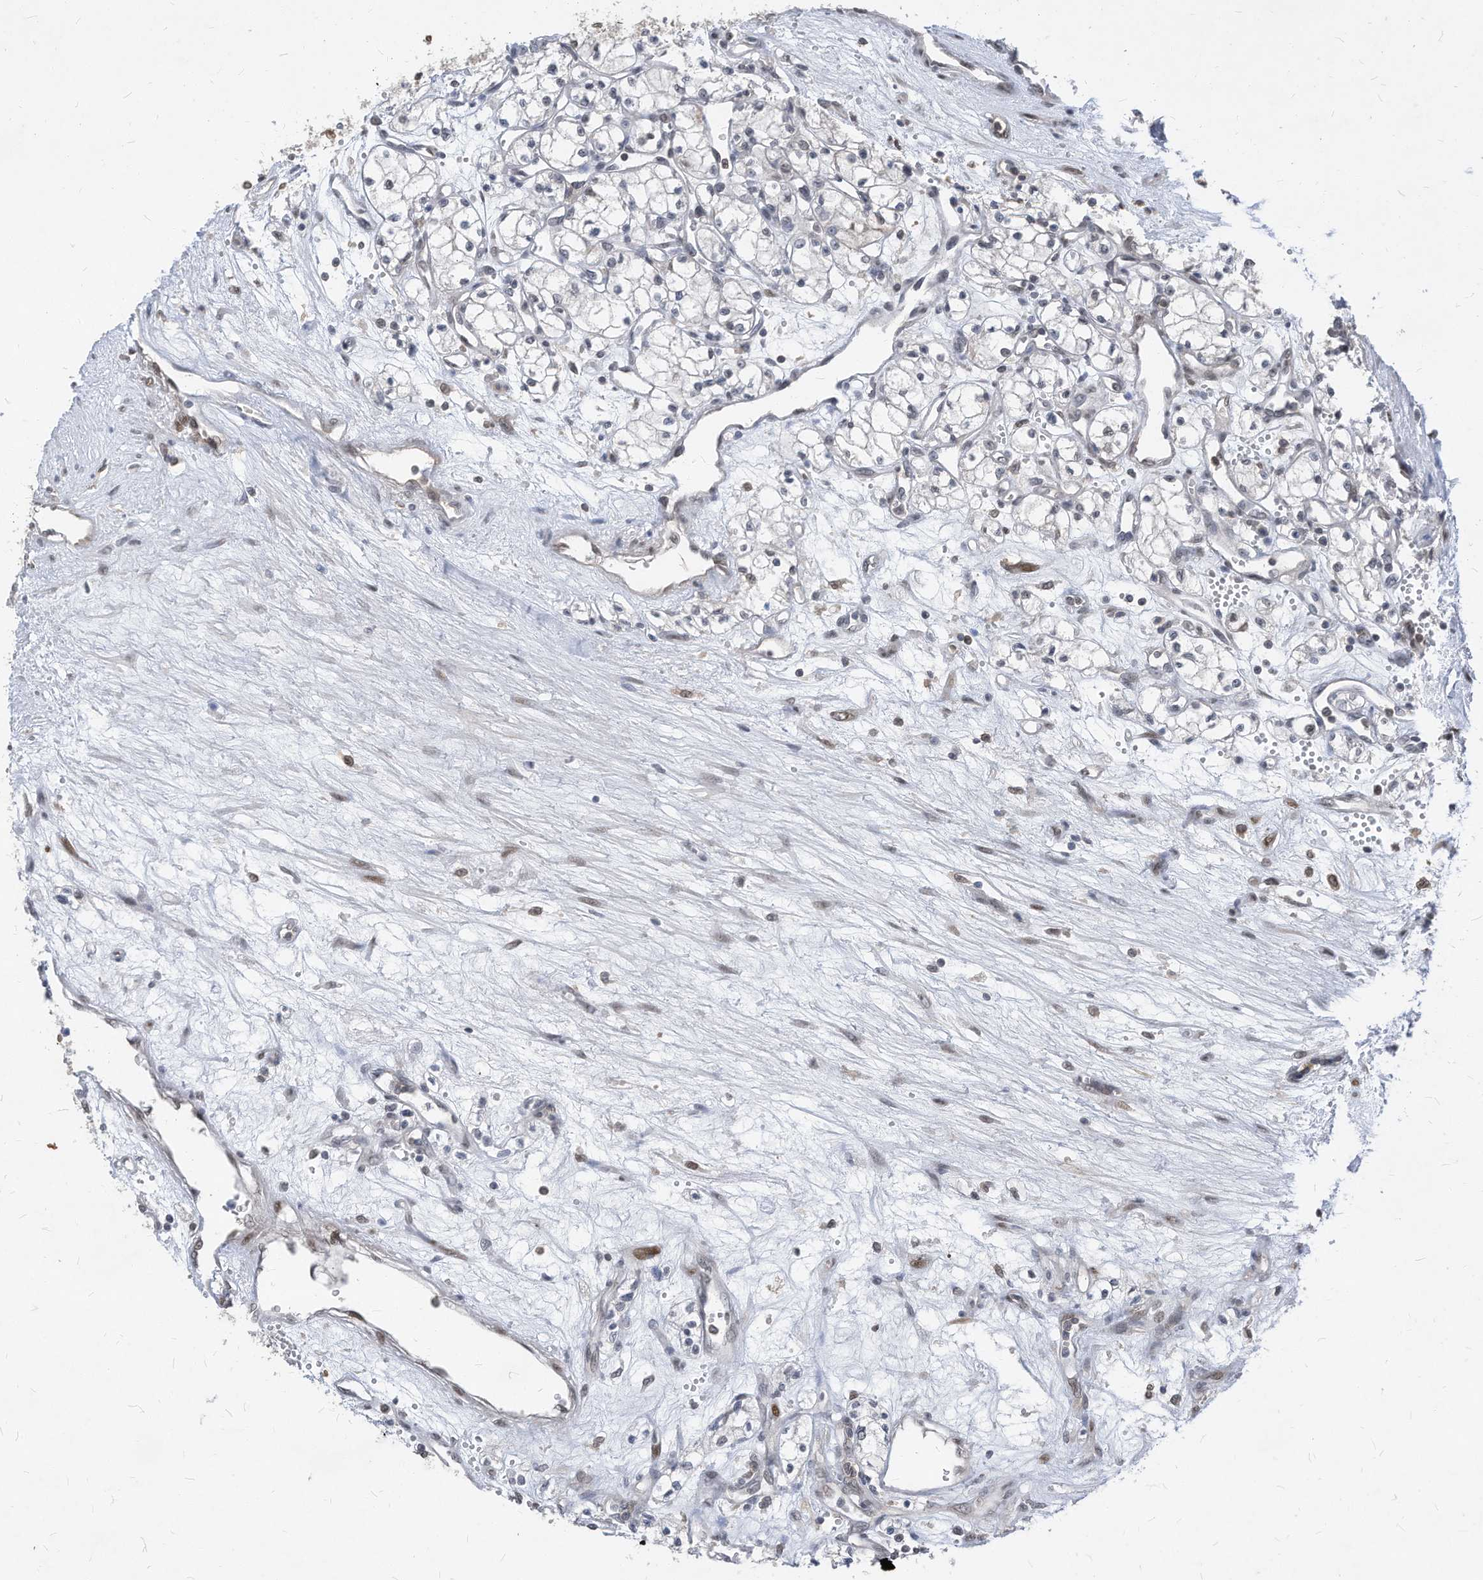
{"staining": {"intensity": "negative", "quantity": "none", "location": "none"}, "tissue": "renal cancer", "cell_type": "Tumor cells", "image_type": "cancer", "snomed": [{"axis": "morphology", "description": "Adenocarcinoma, NOS"}, {"axis": "topography", "description": "Kidney"}], "caption": "A photomicrograph of adenocarcinoma (renal) stained for a protein demonstrates no brown staining in tumor cells.", "gene": "KPNB1", "patient": {"sex": "male", "age": 59}}